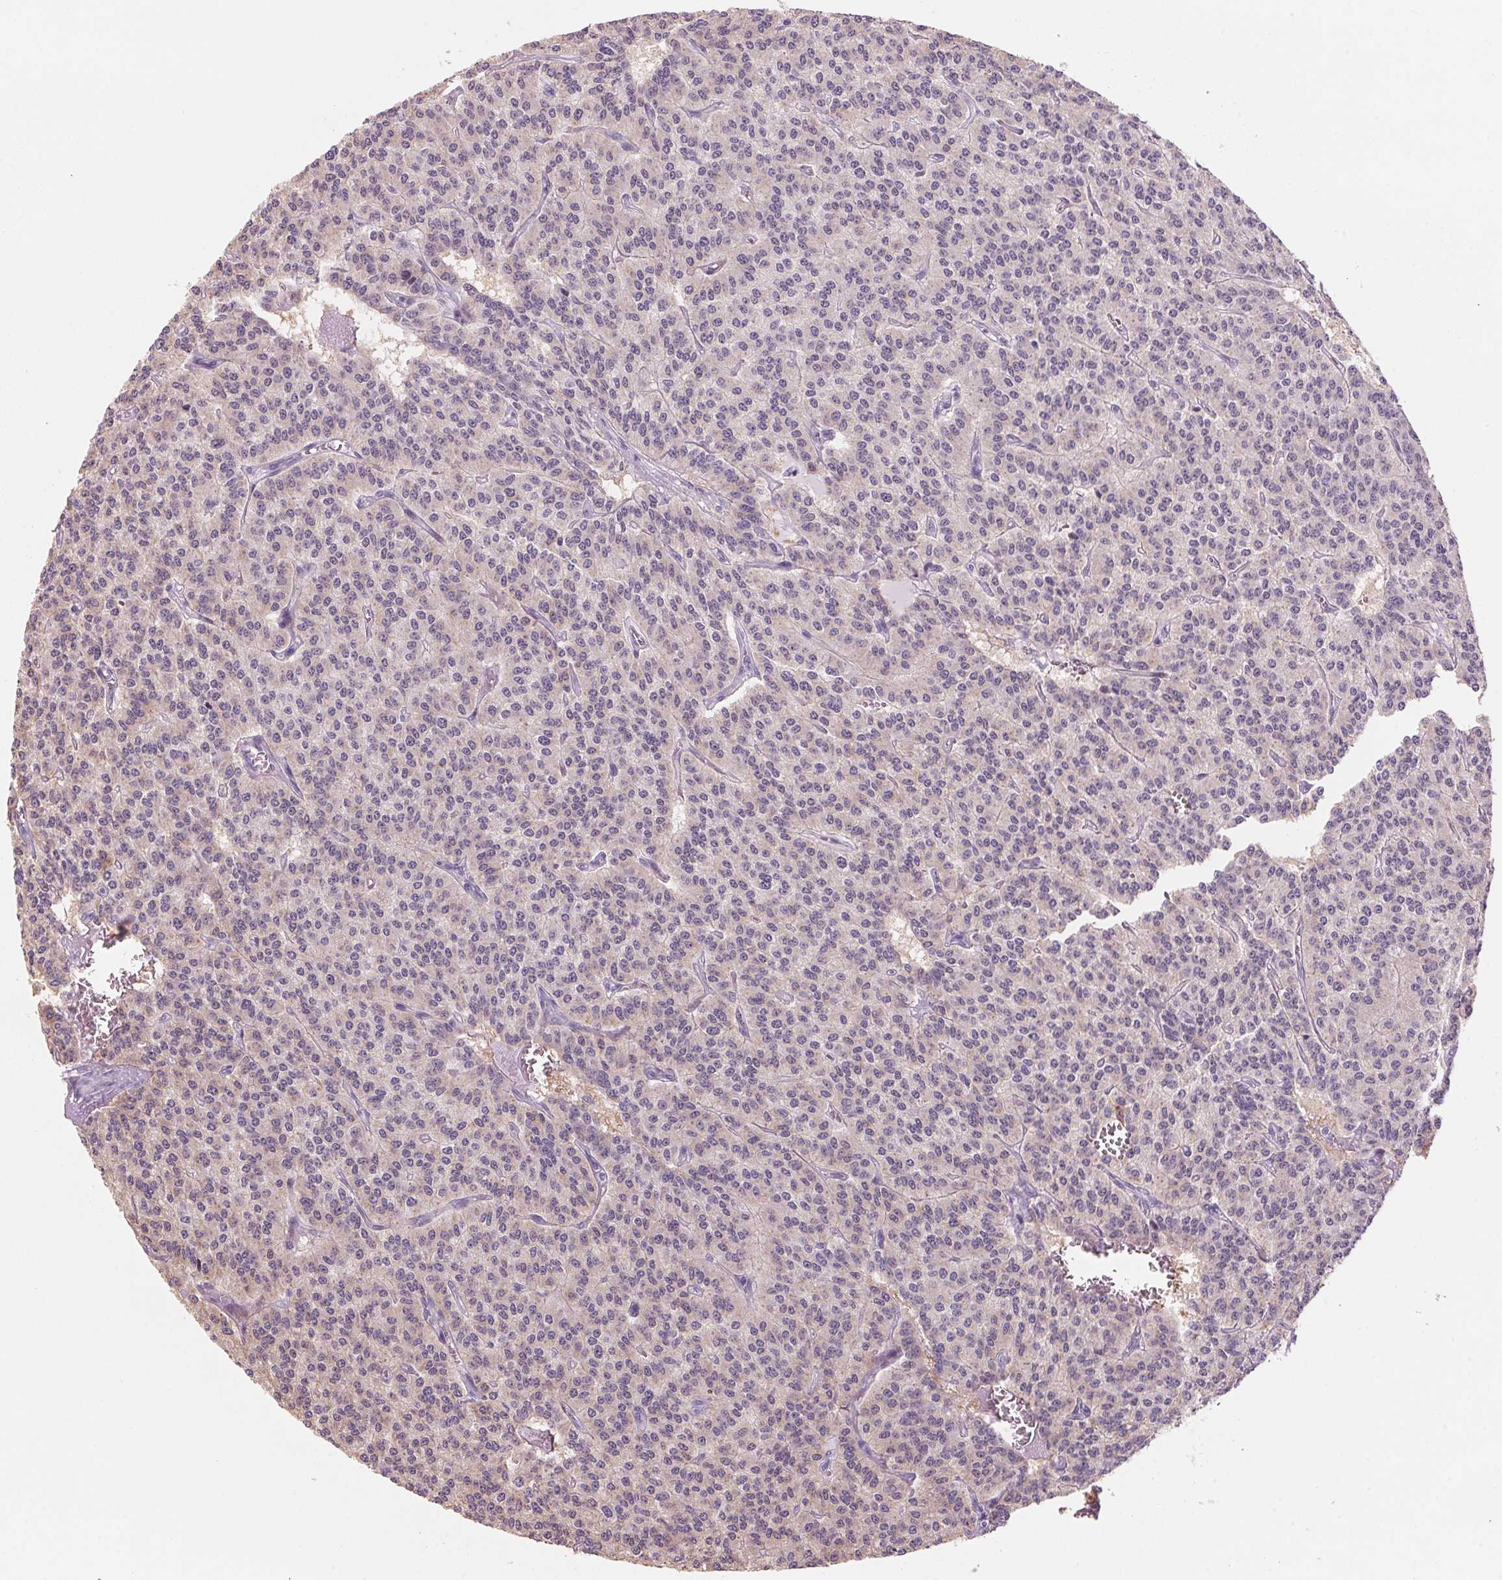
{"staining": {"intensity": "negative", "quantity": "none", "location": "none"}, "tissue": "carcinoid", "cell_type": "Tumor cells", "image_type": "cancer", "snomed": [{"axis": "morphology", "description": "Carcinoid, malignant, NOS"}, {"axis": "topography", "description": "Lung"}], "caption": "Tumor cells are negative for brown protein staining in carcinoid.", "gene": "ADAM20", "patient": {"sex": "female", "age": 71}}